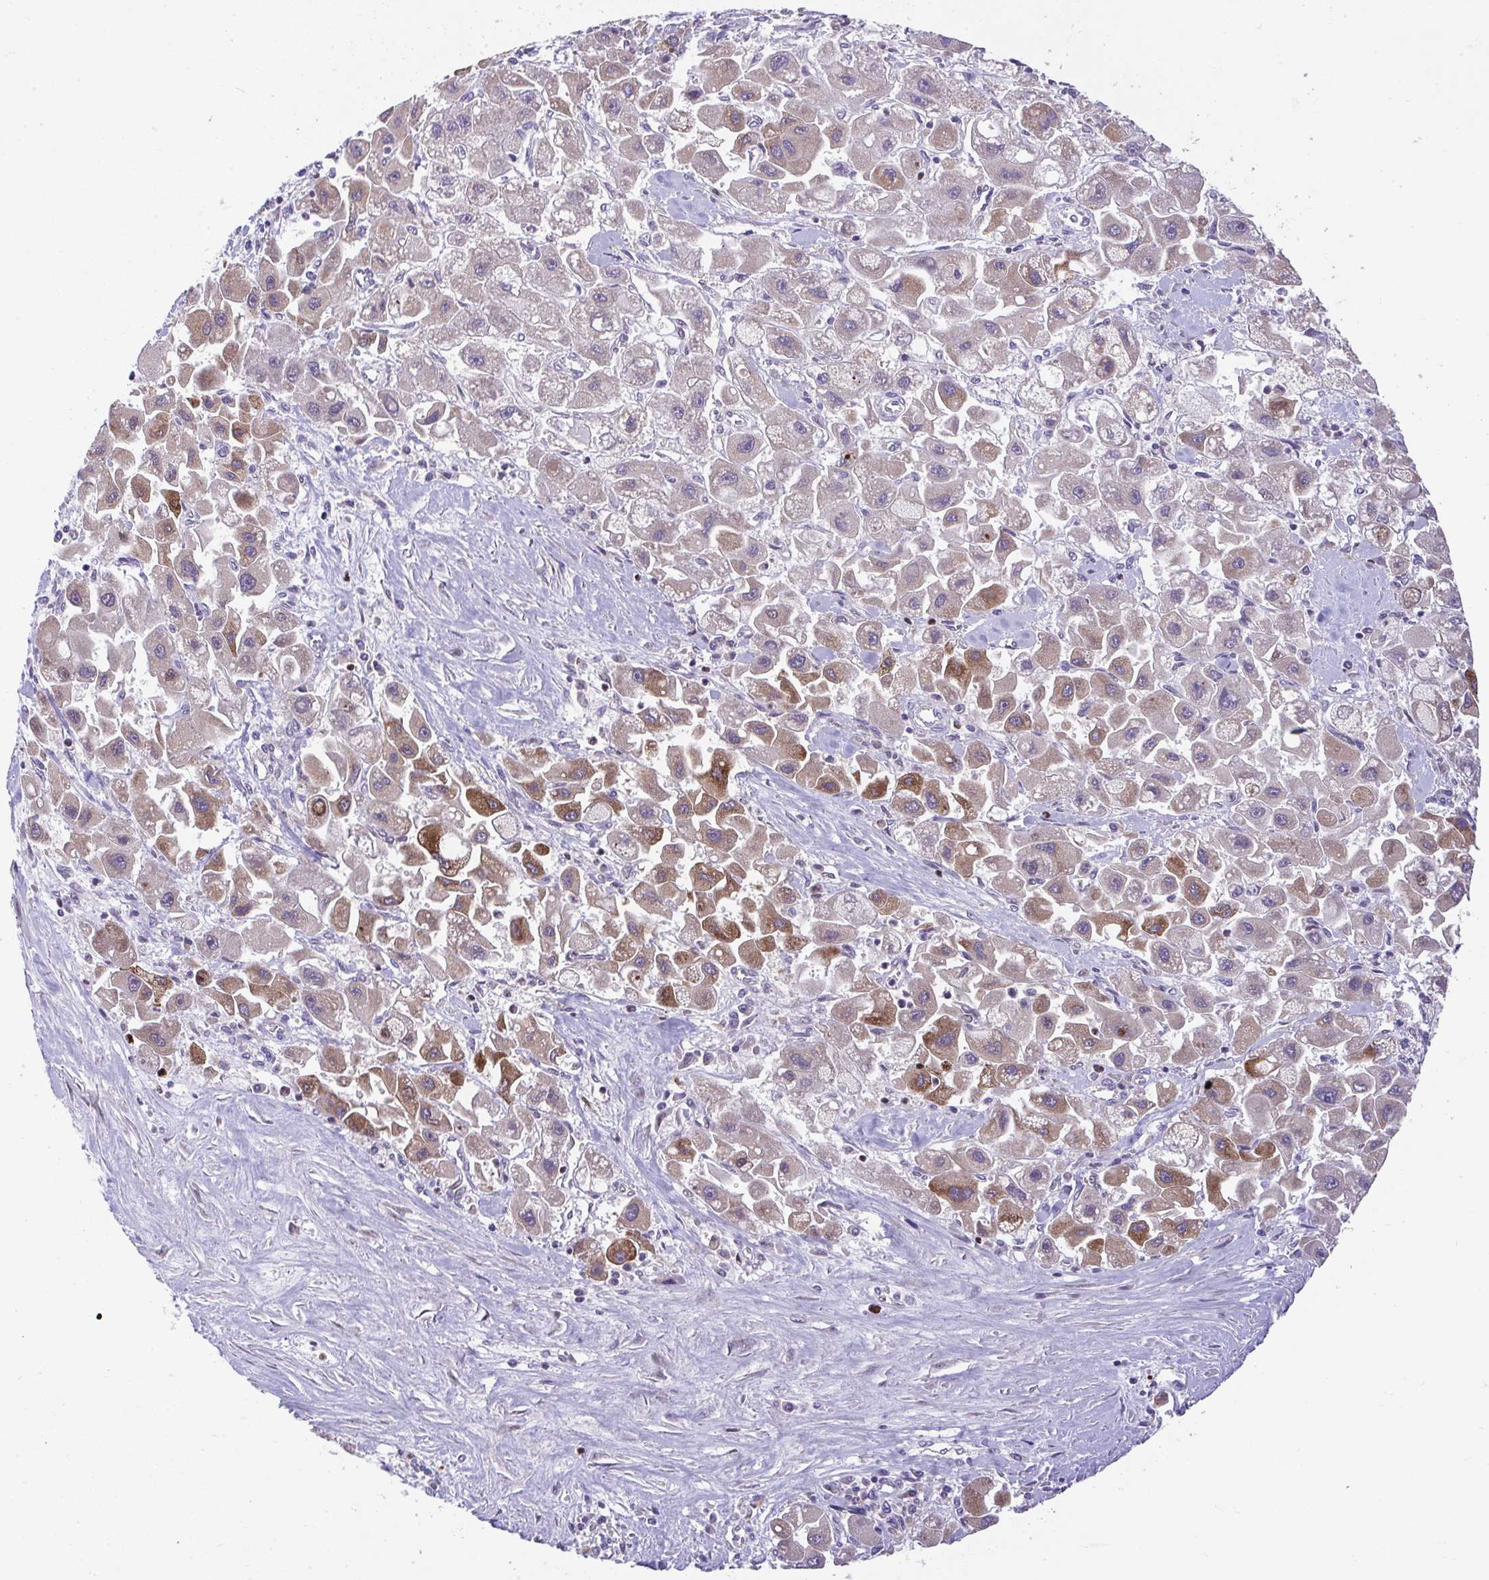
{"staining": {"intensity": "moderate", "quantity": "25%-75%", "location": "cytoplasmic/membranous"}, "tissue": "liver cancer", "cell_type": "Tumor cells", "image_type": "cancer", "snomed": [{"axis": "morphology", "description": "Carcinoma, Hepatocellular, NOS"}, {"axis": "topography", "description": "Liver"}], "caption": "This histopathology image demonstrates immunohistochemistry staining of human liver cancer, with medium moderate cytoplasmic/membranous expression in approximately 25%-75% of tumor cells.", "gene": "CHIA", "patient": {"sex": "male", "age": 24}}